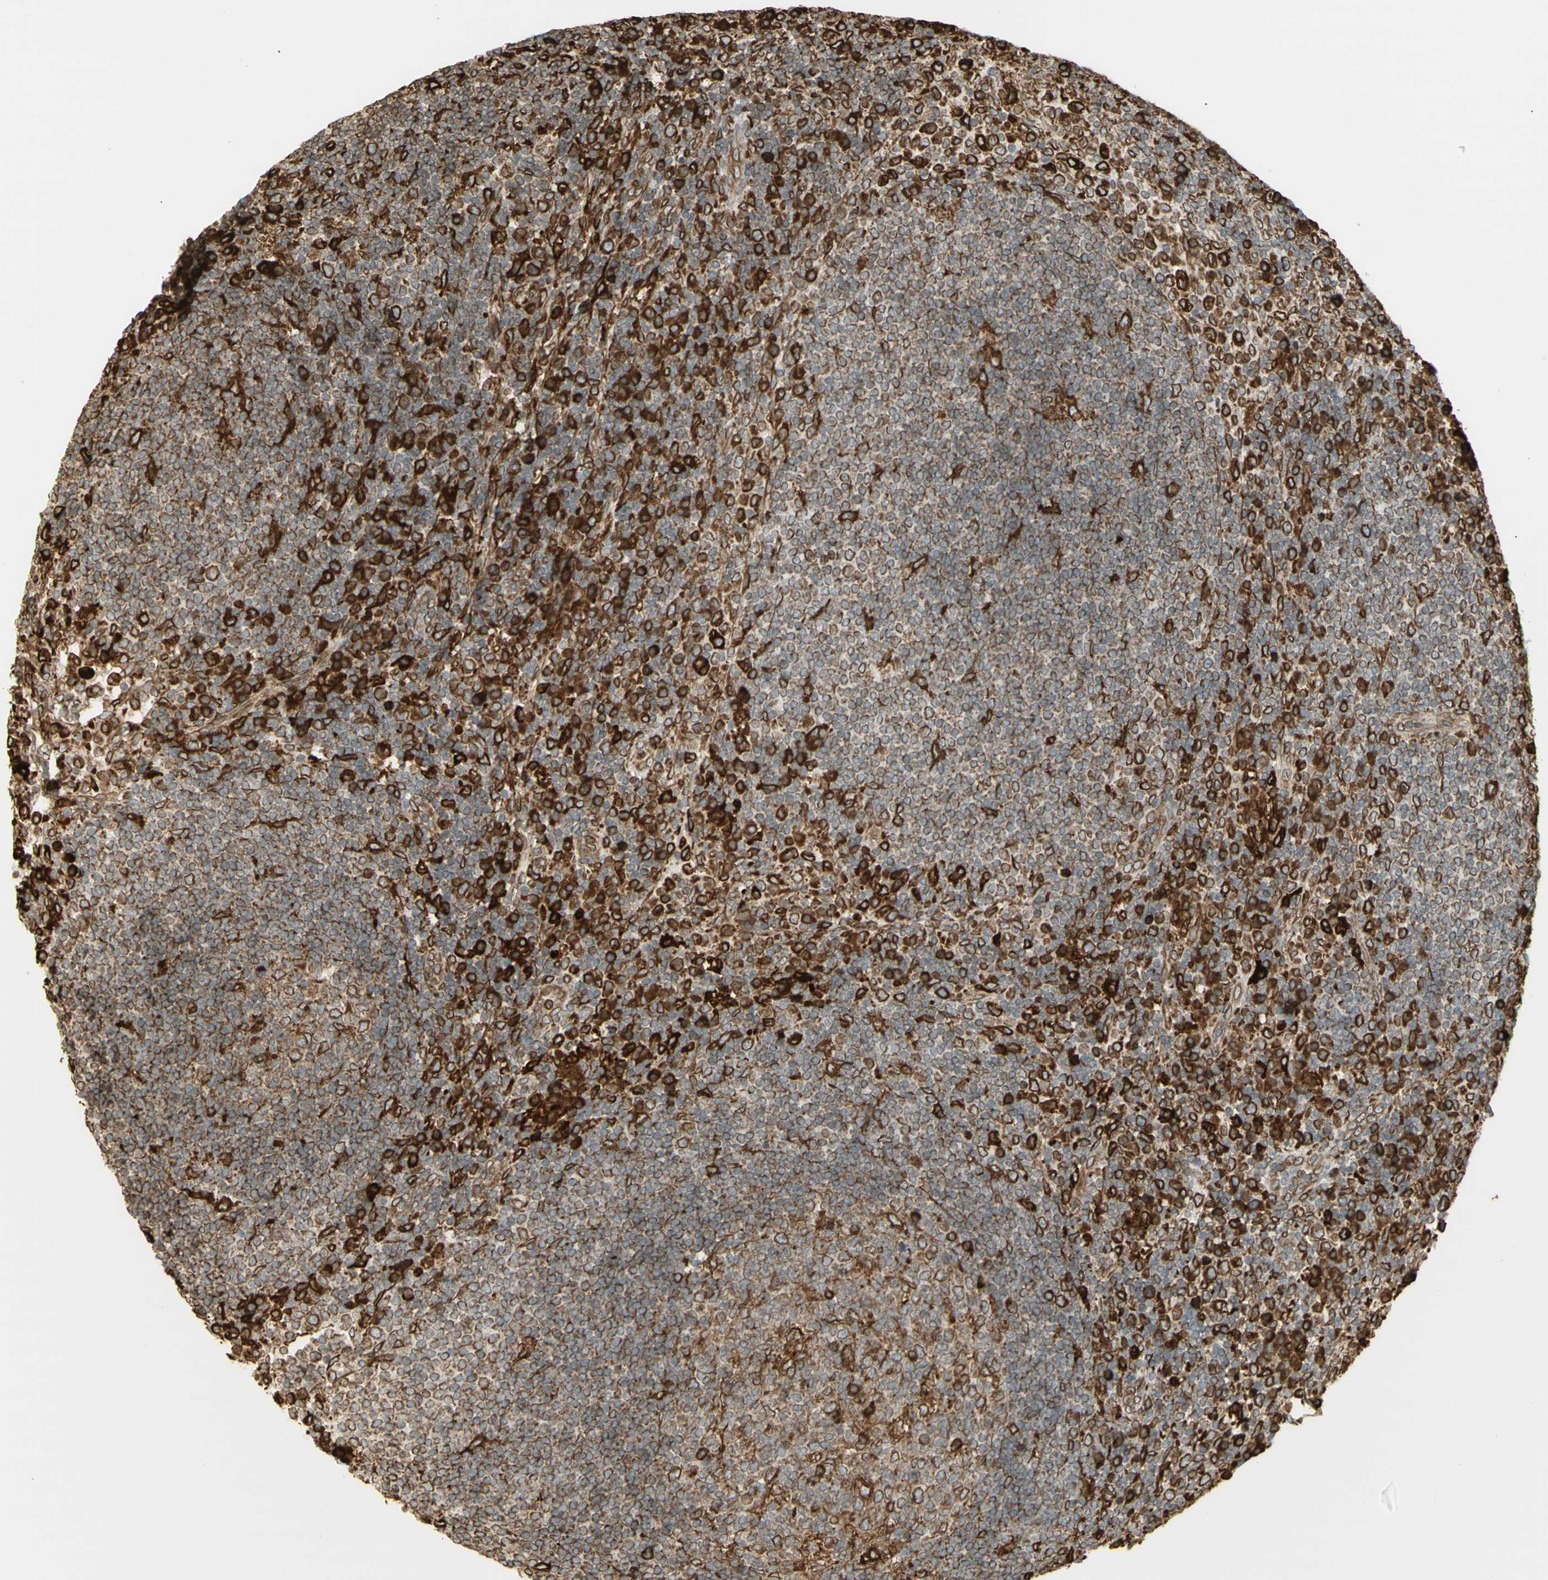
{"staining": {"intensity": "weak", "quantity": "25%-75%", "location": "cytoplasmic/membranous"}, "tissue": "lymph node", "cell_type": "Germinal center cells", "image_type": "normal", "snomed": [{"axis": "morphology", "description": "Normal tissue, NOS"}, {"axis": "topography", "description": "Lymph node"}], "caption": "High-magnification brightfield microscopy of normal lymph node stained with DAB (3,3'-diaminobenzidine) (brown) and counterstained with hematoxylin (blue). germinal center cells exhibit weak cytoplasmic/membranous expression is seen in about25%-75% of cells. (brown staining indicates protein expression, while blue staining denotes nuclei).", "gene": "CANX", "patient": {"sex": "female", "age": 53}}